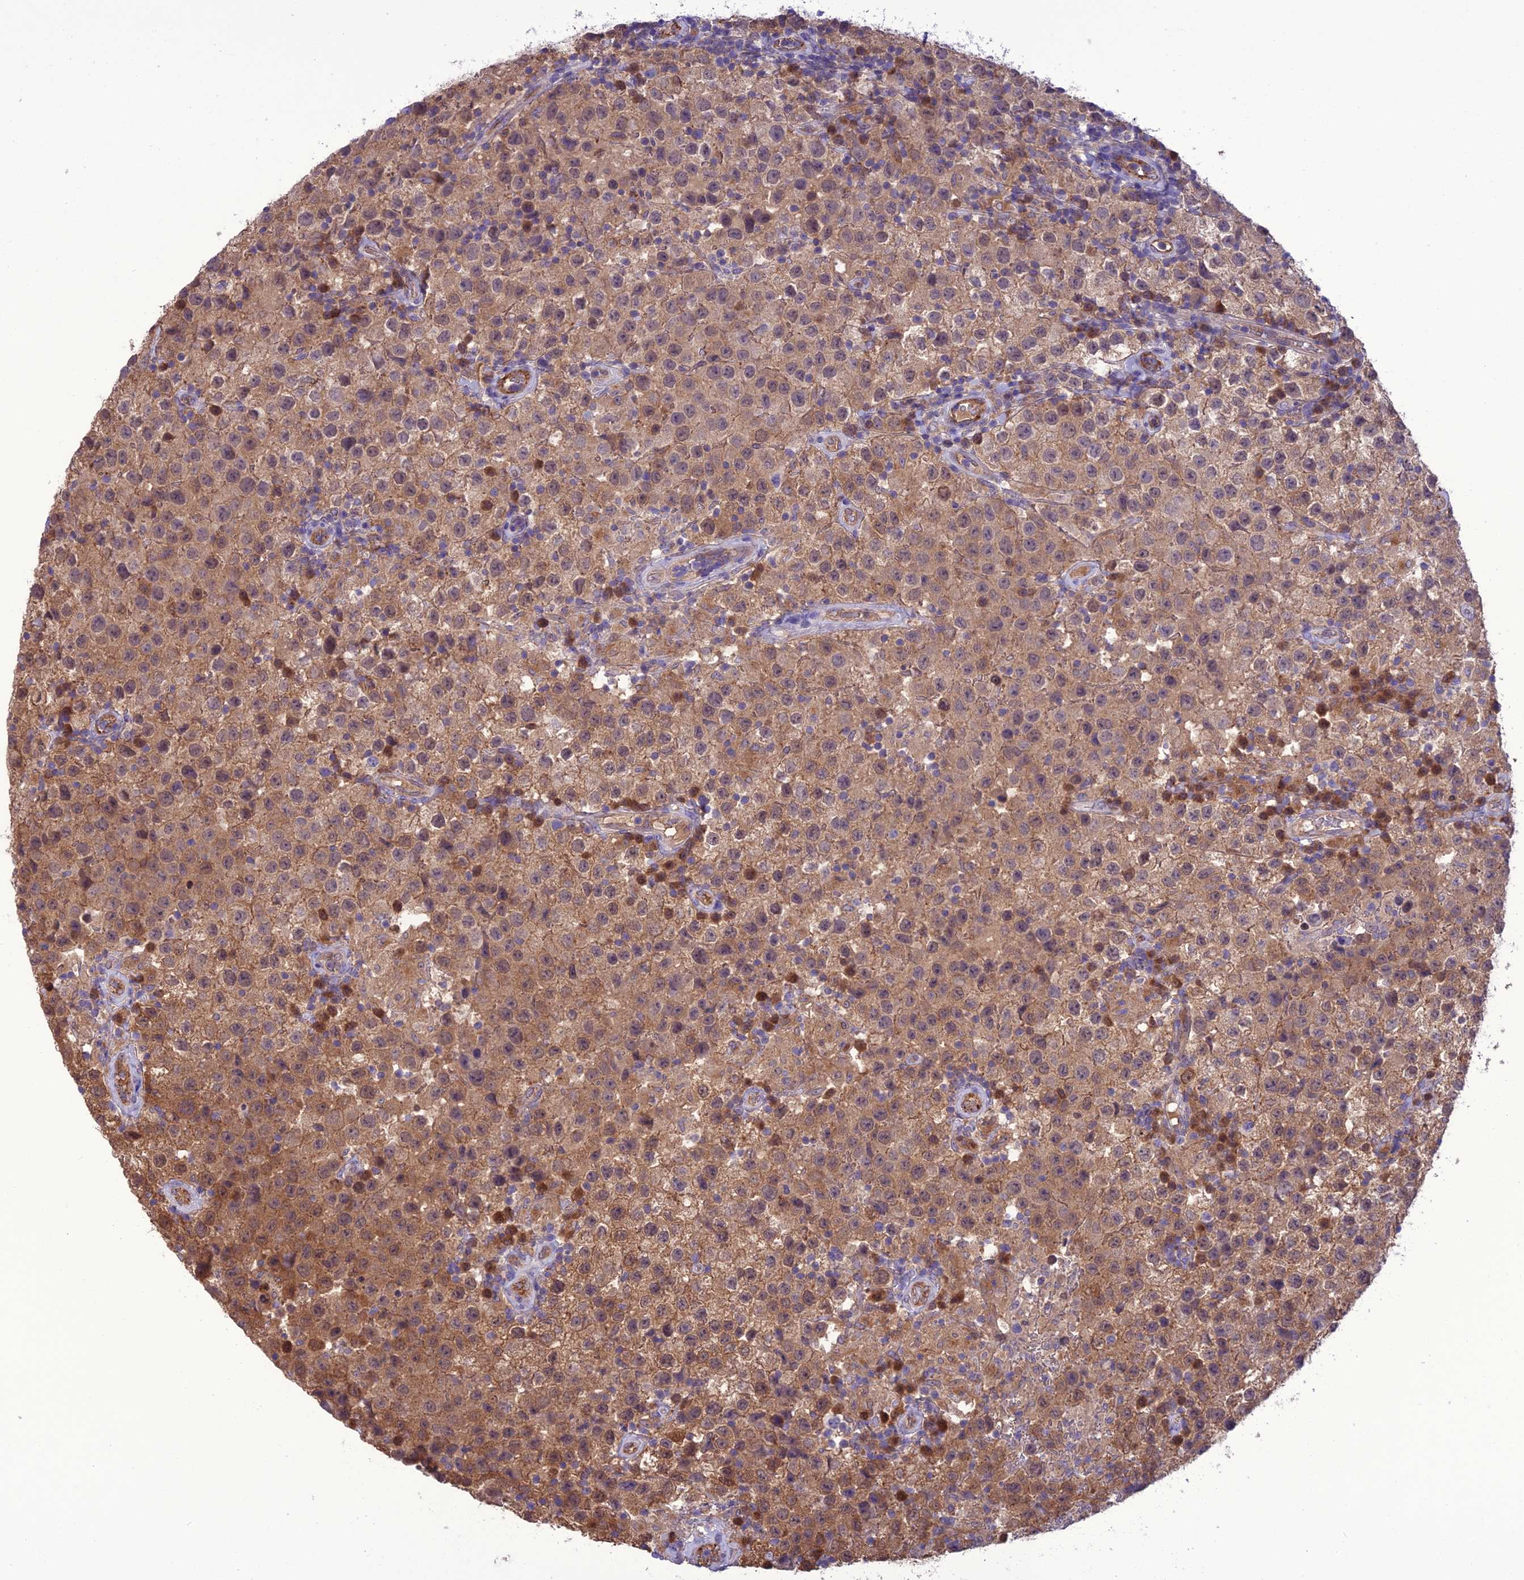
{"staining": {"intensity": "moderate", "quantity": ">75%", "location": "cytoplasmic/membranous"}, "tissue": "testis cancer", "cell_type": "Tumor cells", "image_type": "cancer", "snomed": [{"axis": "morphology", "description": "Seminoma, NOS"}, {"axis": "morphology", "description": "Carcinoma, Embryonal, NOS"}, {"axis": "topography", "description": "Testis"}], "caption": "Human testis cancer (embryonal carcinoma) stained with a protein marker displays moderate staining in tumor cells.", "gene": "BORCS6", "patient": {"sex": "male", "age": 41}}